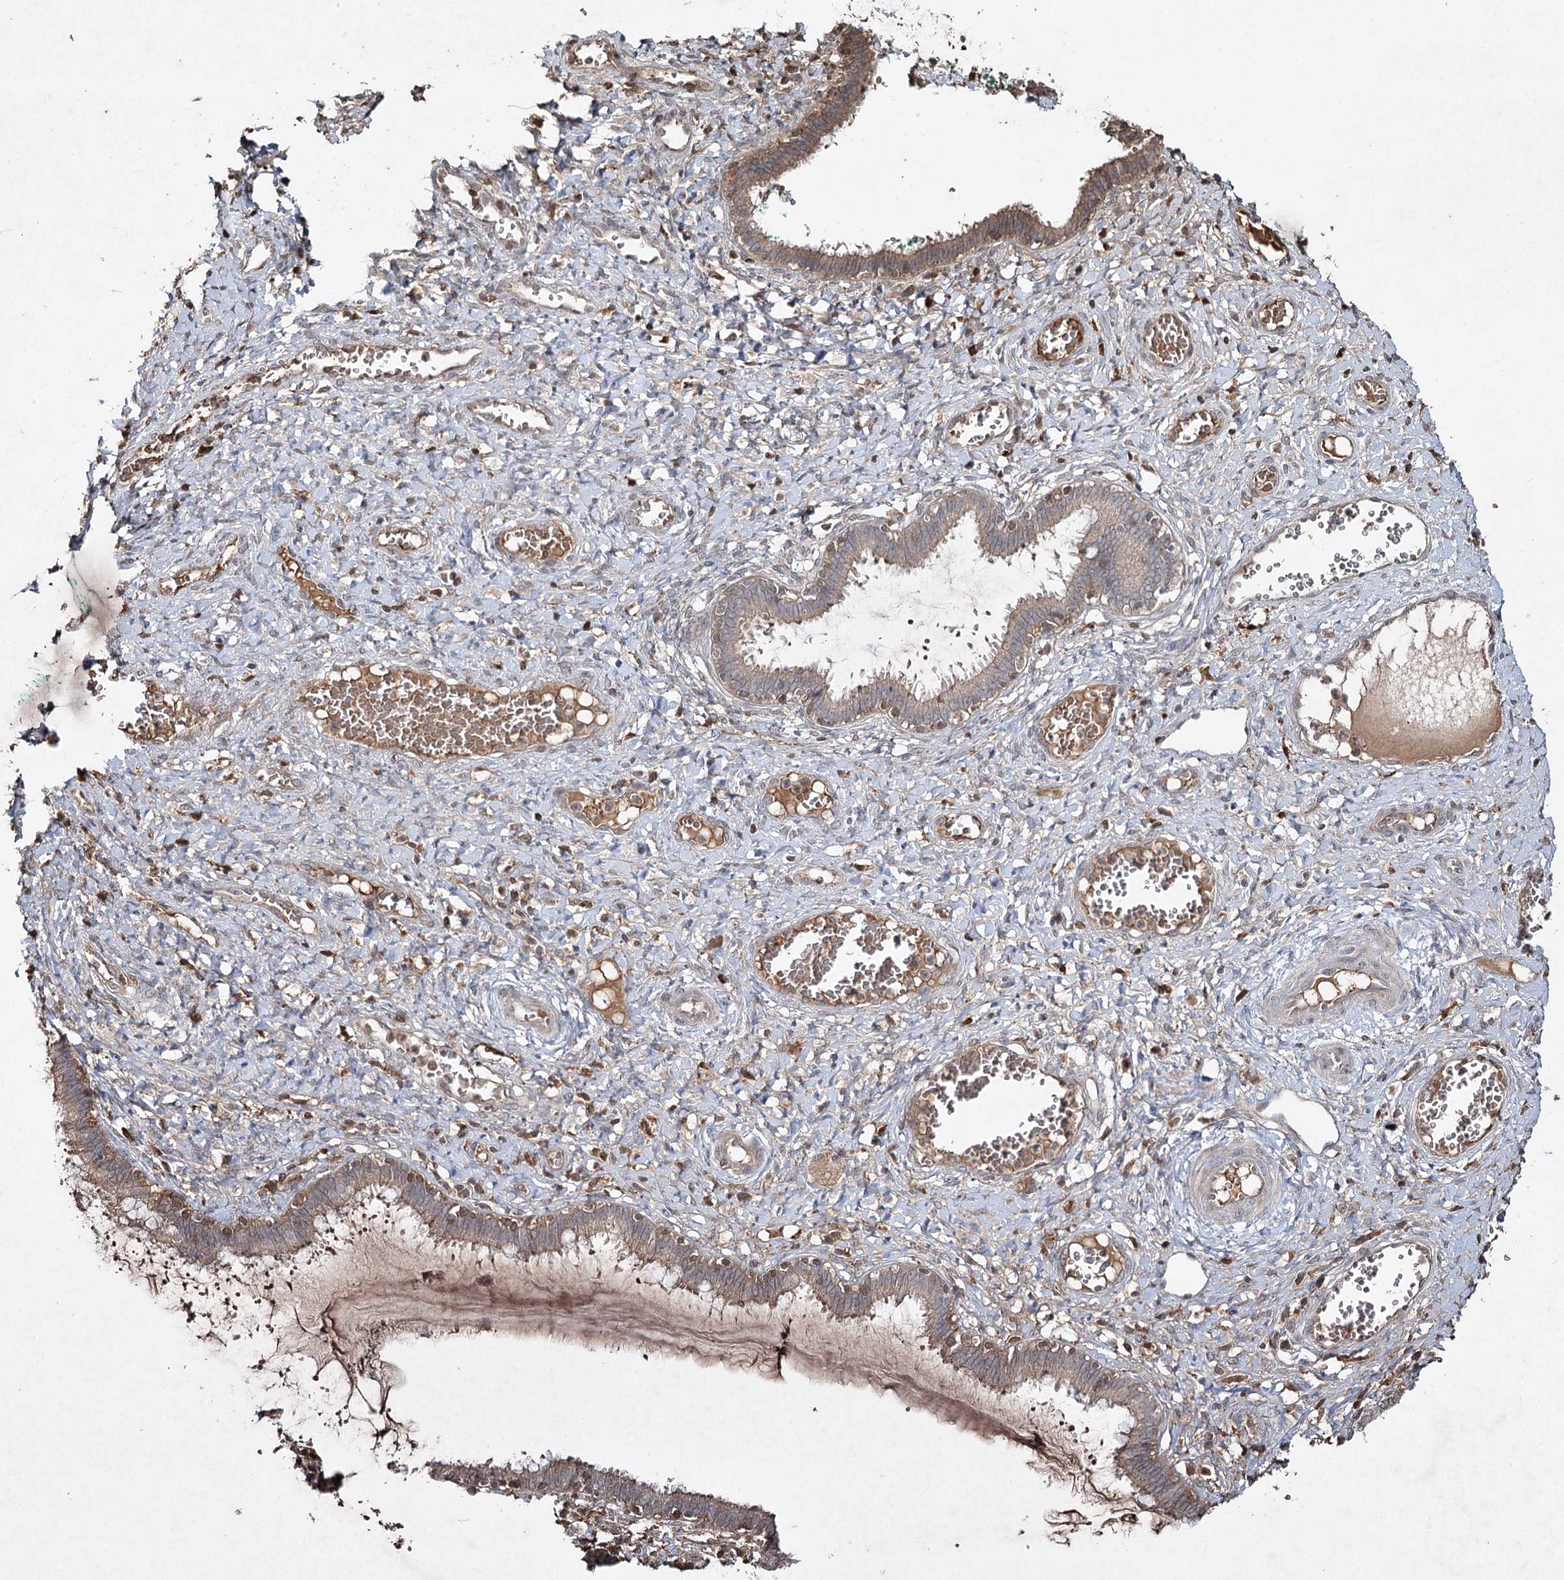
{"staining": {"intensity": "weak", "quantity": "<25%", "location": "cytoplasmic/membranous"}, "tissue": "cervix", "cell_type": "Glandular cells", "image_type": "normal", "snomed": [{"axis": "morphology", "description": "Normal tissue, NOS"}, {"axis": "morphology", "description": "Adenocarcinoma, NOS"}, {"axis": "topography", "description": "Cervix"}], "caption": "Immunohistochemistry of benign cervix demonstrates no staining in glandular cells.", "gene": "CYP2B6", "patient": {"sex": "female", "age": 29}}